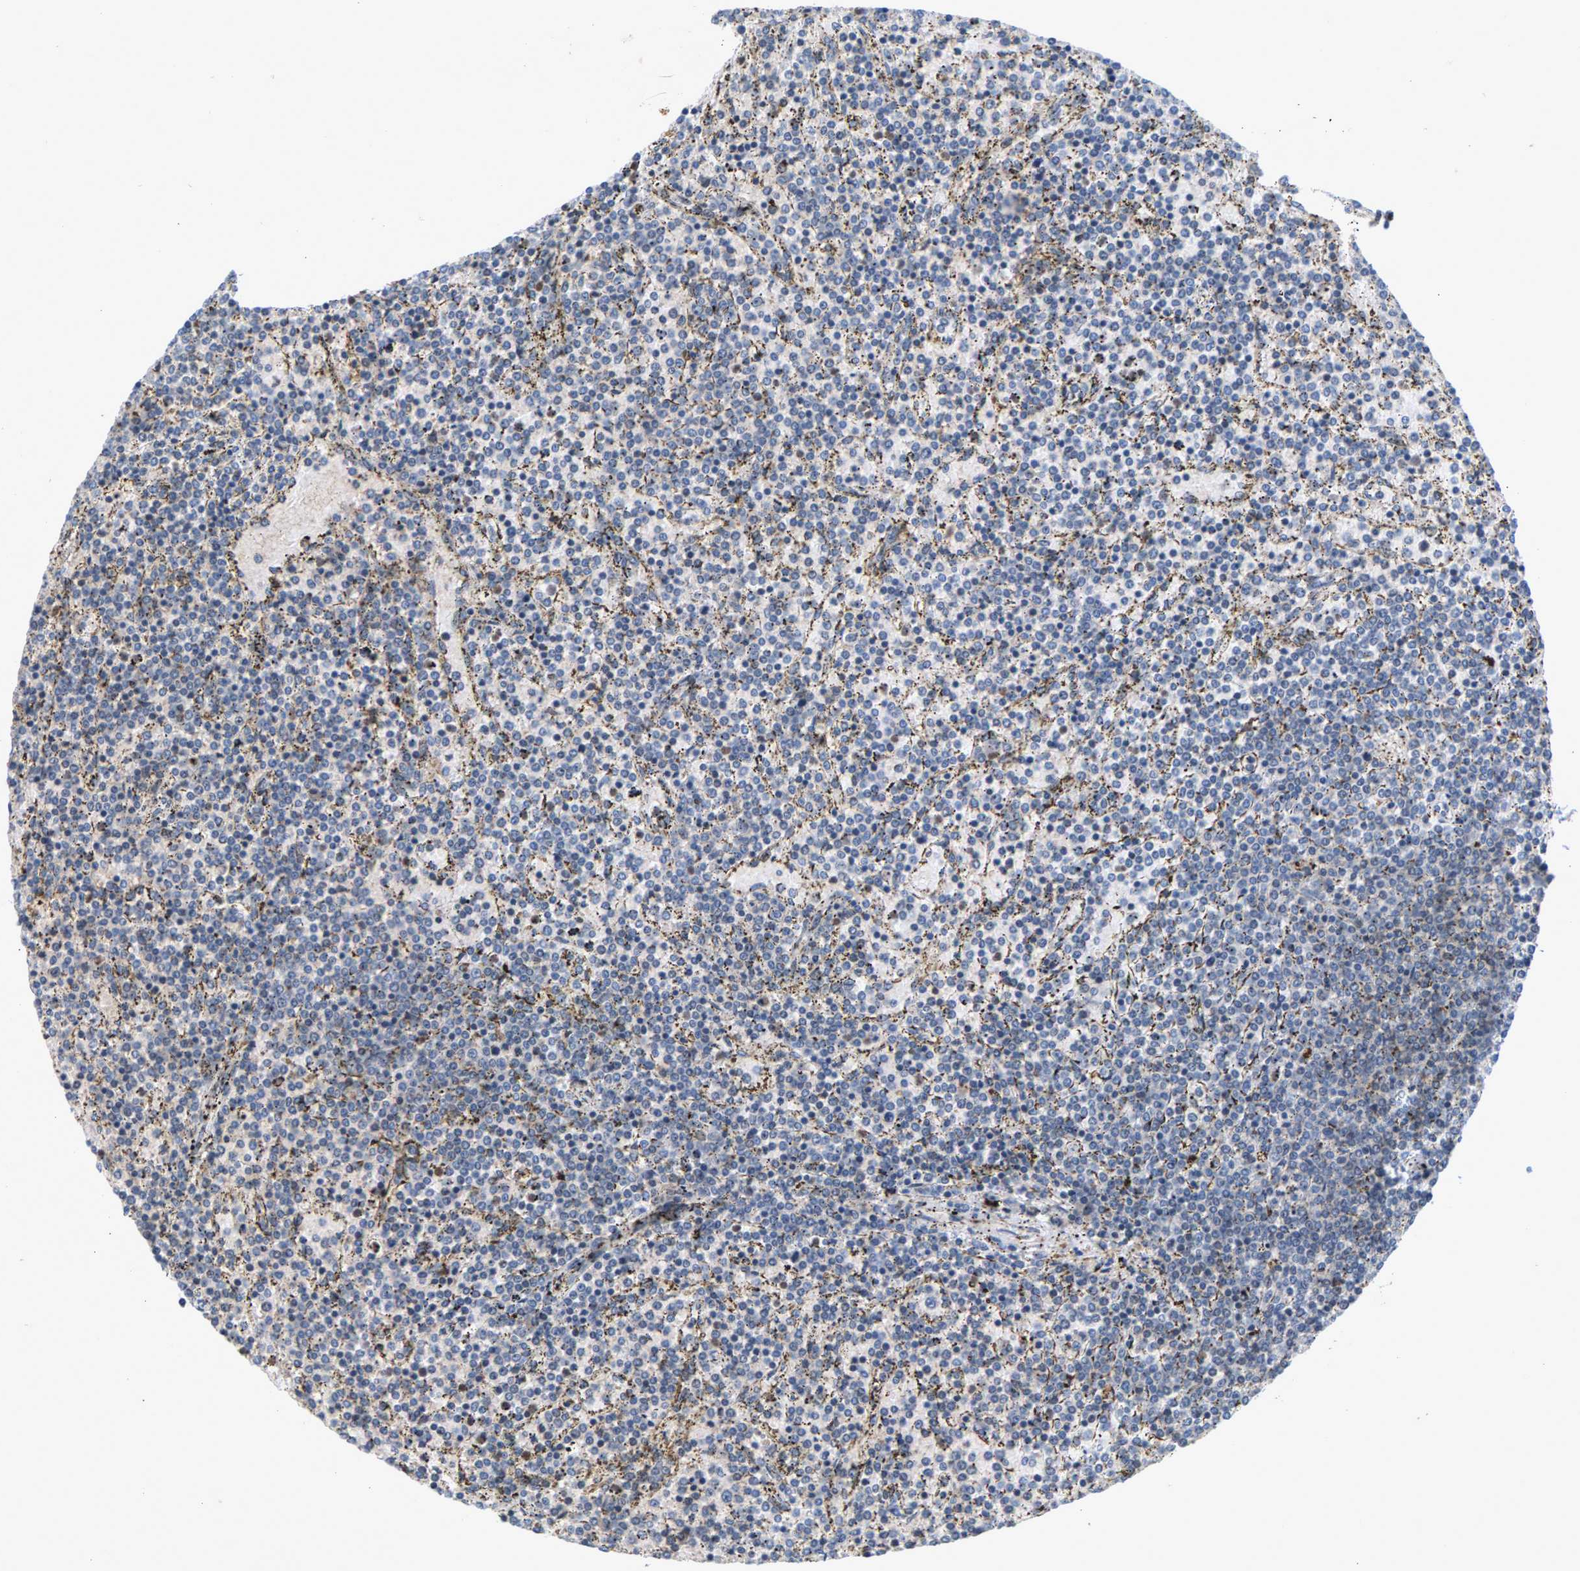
{"staining": {"intensity": "negative", "quantity": "none", "location": "none"}, "tissue": "lymphoma", "cell_type": "Tumor cells", "image_type": "cancer", "snomed": [{"axis": "morphology", "description": "Malignant lymphoma, non-Hodgkin's type, Low grade"}, {"axis": "topography", "description": "Spleen"}], "caption": "This is an IHC micrograph of malignant lymphoma, non-Hodgkin's type (low-grade). There is no staining in tumor cells.", "gene": "ZPR1", "patient": {"sex": "female", "age": 77}}